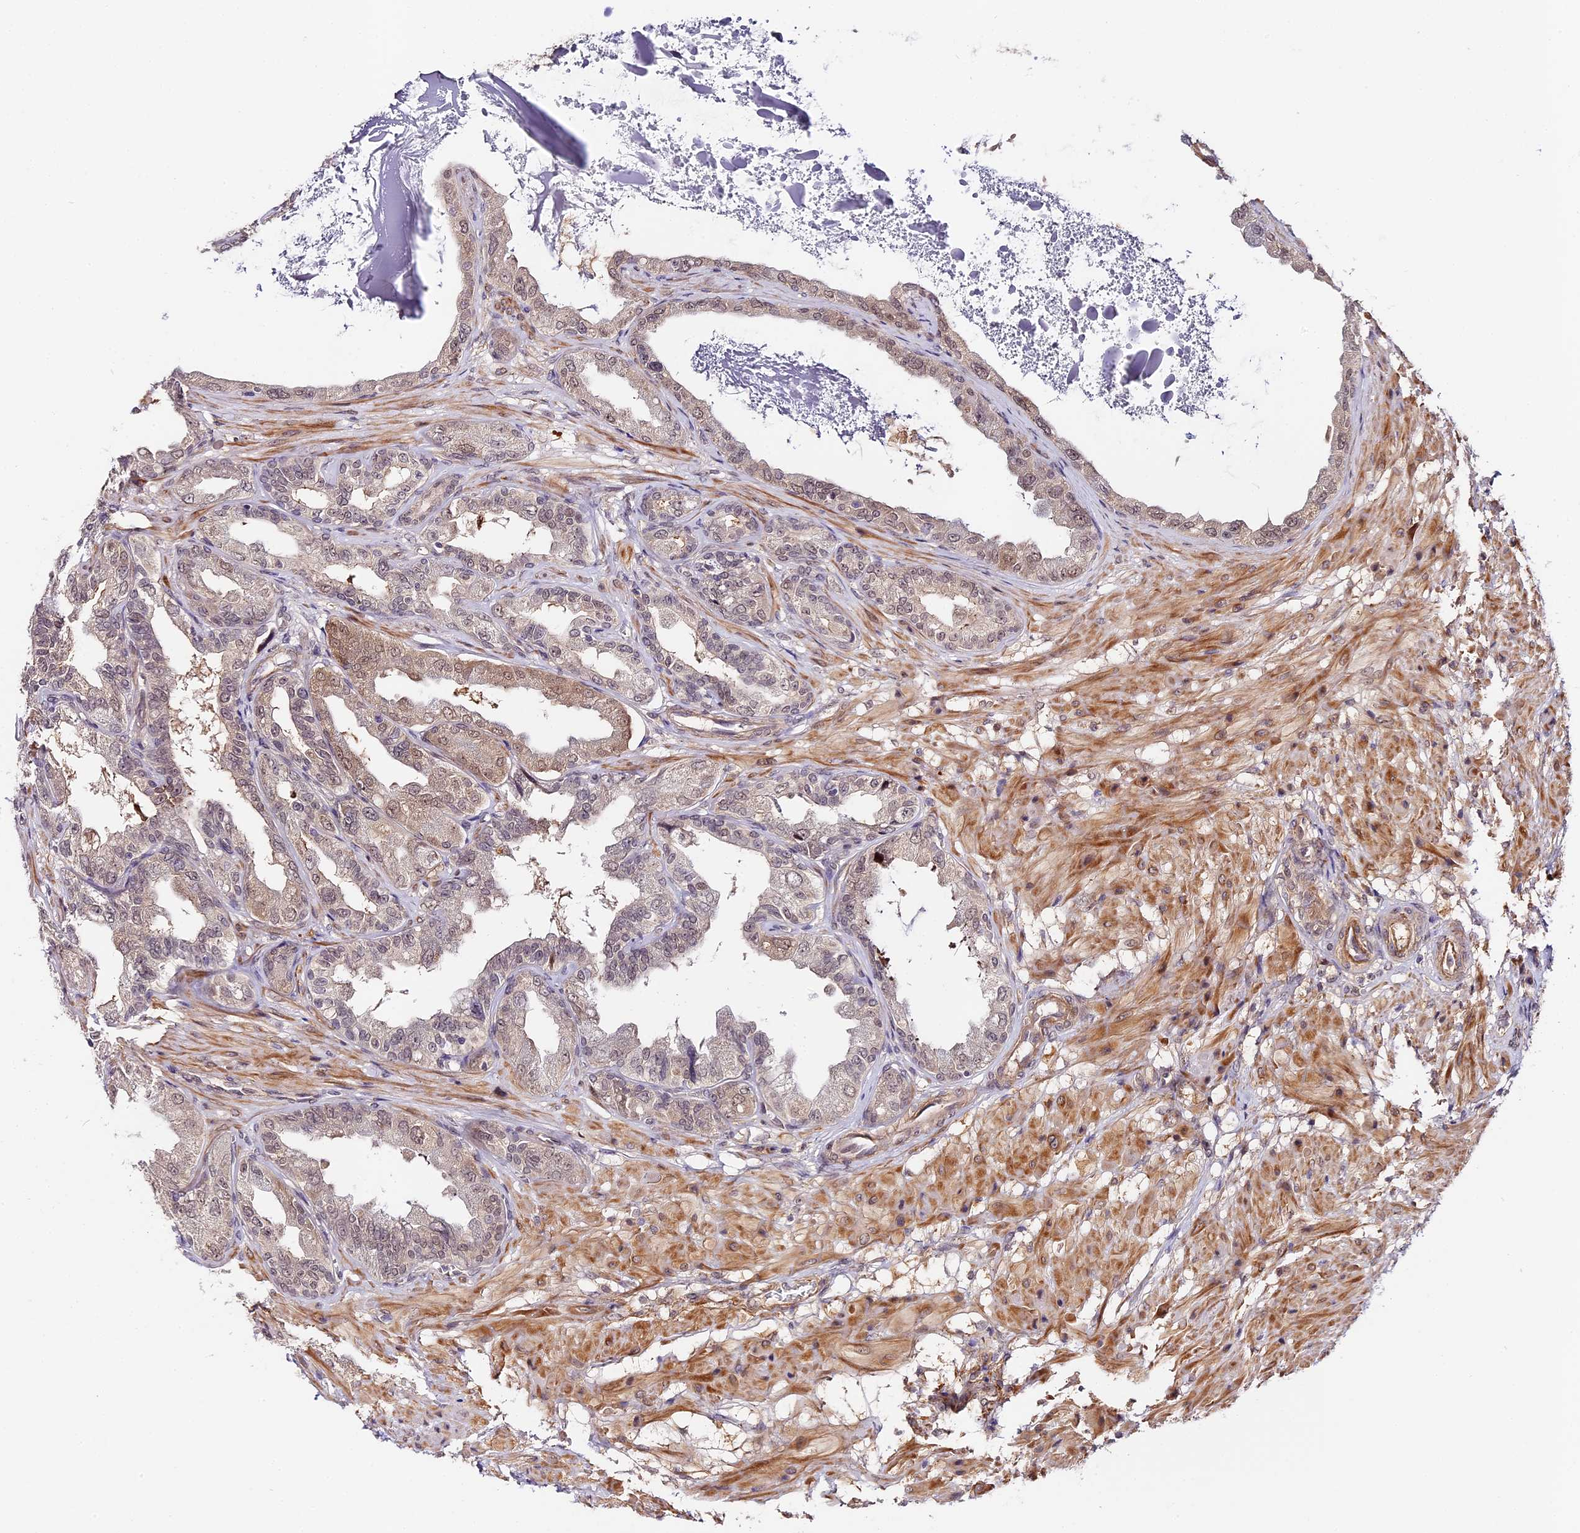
{"staining": {"intensity": "weak", "quantity": "25%-75%", "location": "cytoplasmic/membranous,nuclear"}, "tissue": "seminal vesicle", "cell_type": "Glandular cells", "image_type": "normal", "snomed": [{"axis": "morphology", "description": "Normal tissue, NOS"}, {"axis": "topography", "description": "Seminal veicle"}], "caption": "Immunohistochemistry (IHC) image of unremarkable seminal vesicle stained for a protein (brown), which reveals low levels of weak cytoplasmic/membranous,nuclear expression in approximately 25%-75% of glandular cells.", "gene": "IMPACT", "patient": {"sex": "male", "age": 63}}